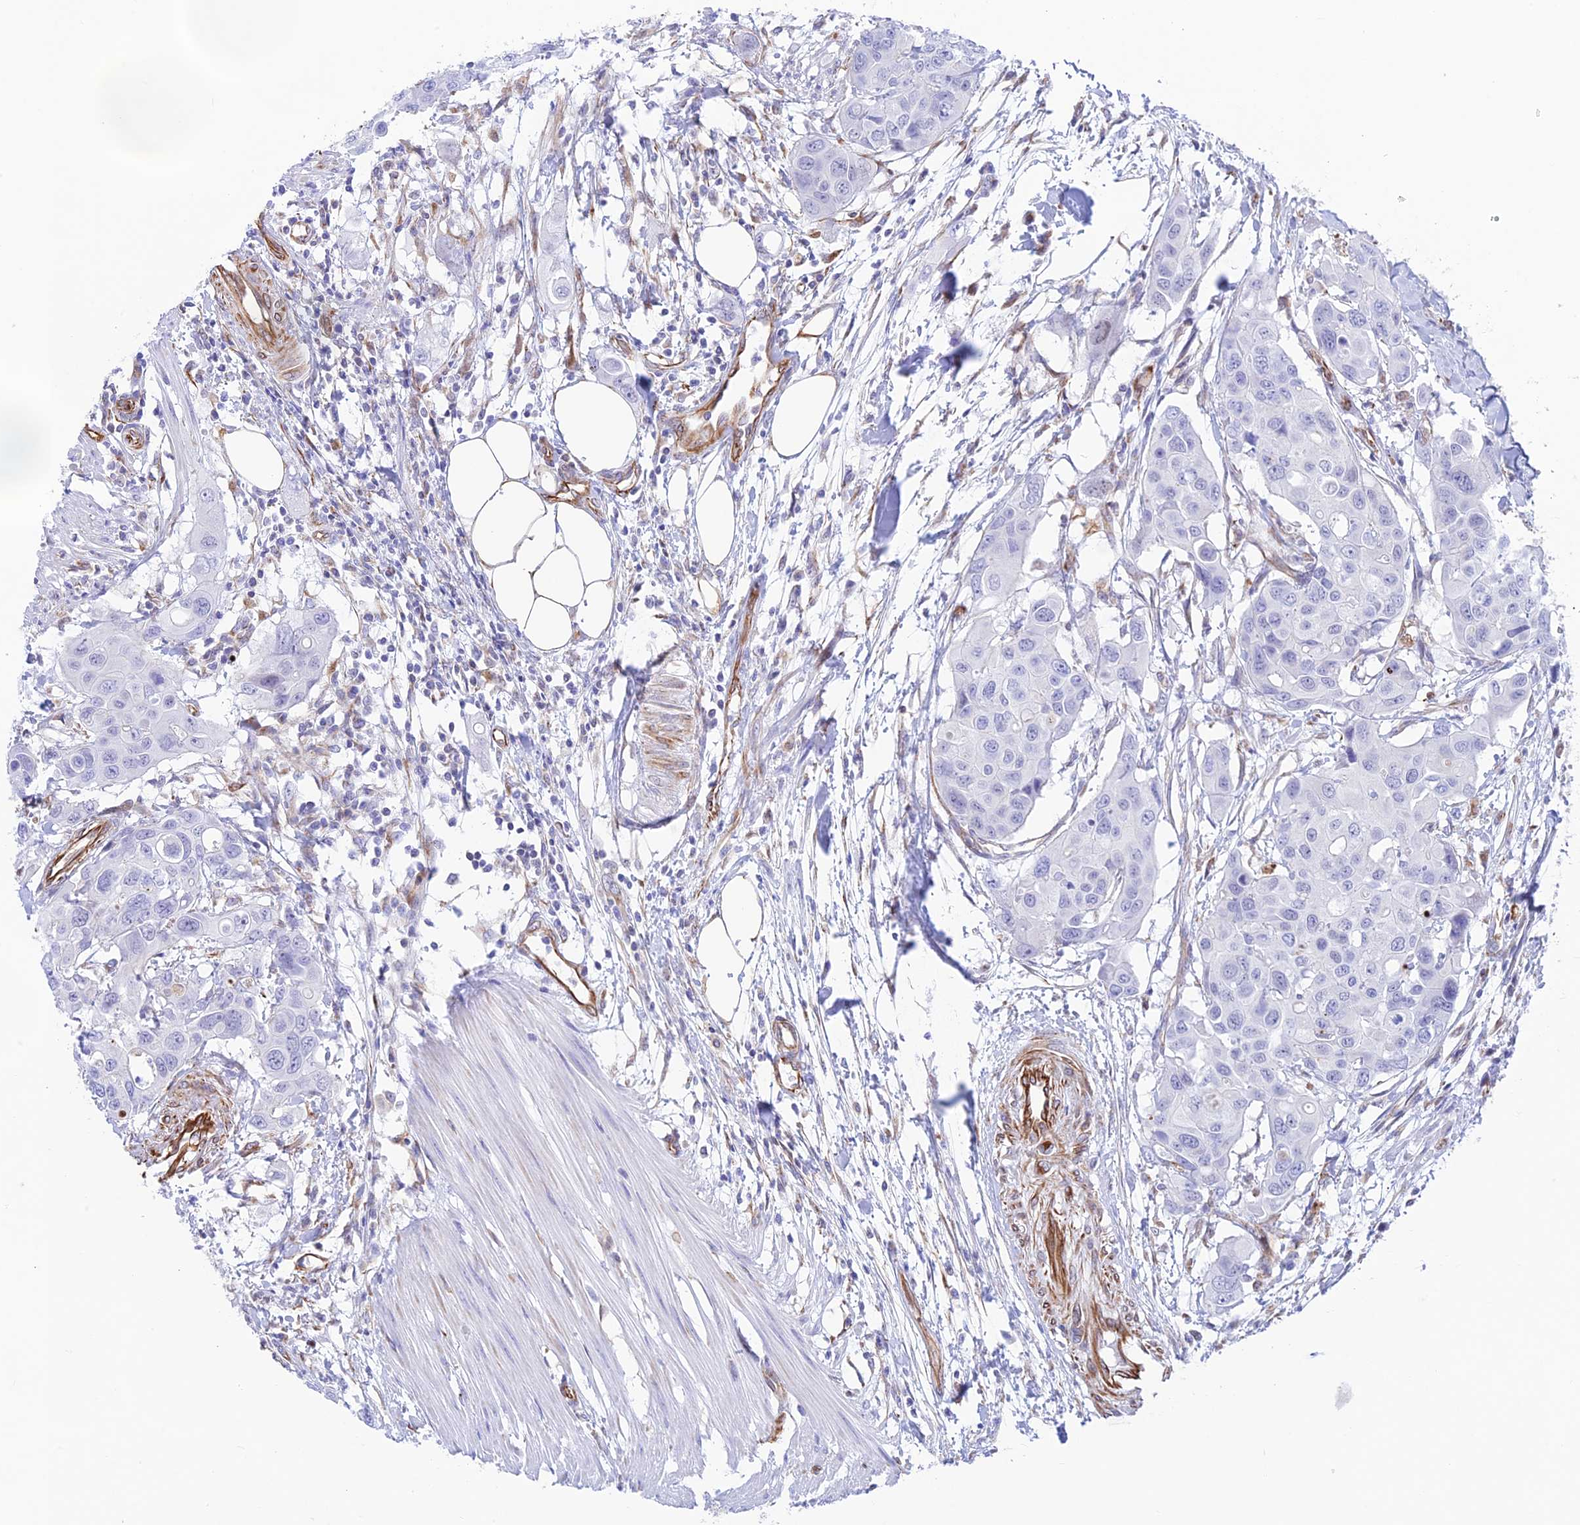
{"staining": {"intensity": "negative", "quantity": "none", "location": "none"}, "tissue": "colorectal cancer", "cell_type": "Tumor cells", "image_type": "cancer", "snomed": [{"axis": "morphology", "description": "Adenocarcinoma, NOS"}, {"axis": "topography", "description": "Colon"}], "caption": "There is no significant staining in tumor cells of colorectal cancer (adenocarcinoma).", "gene": "ZNF652", "patient": {"sex": "male", "age": 77}}